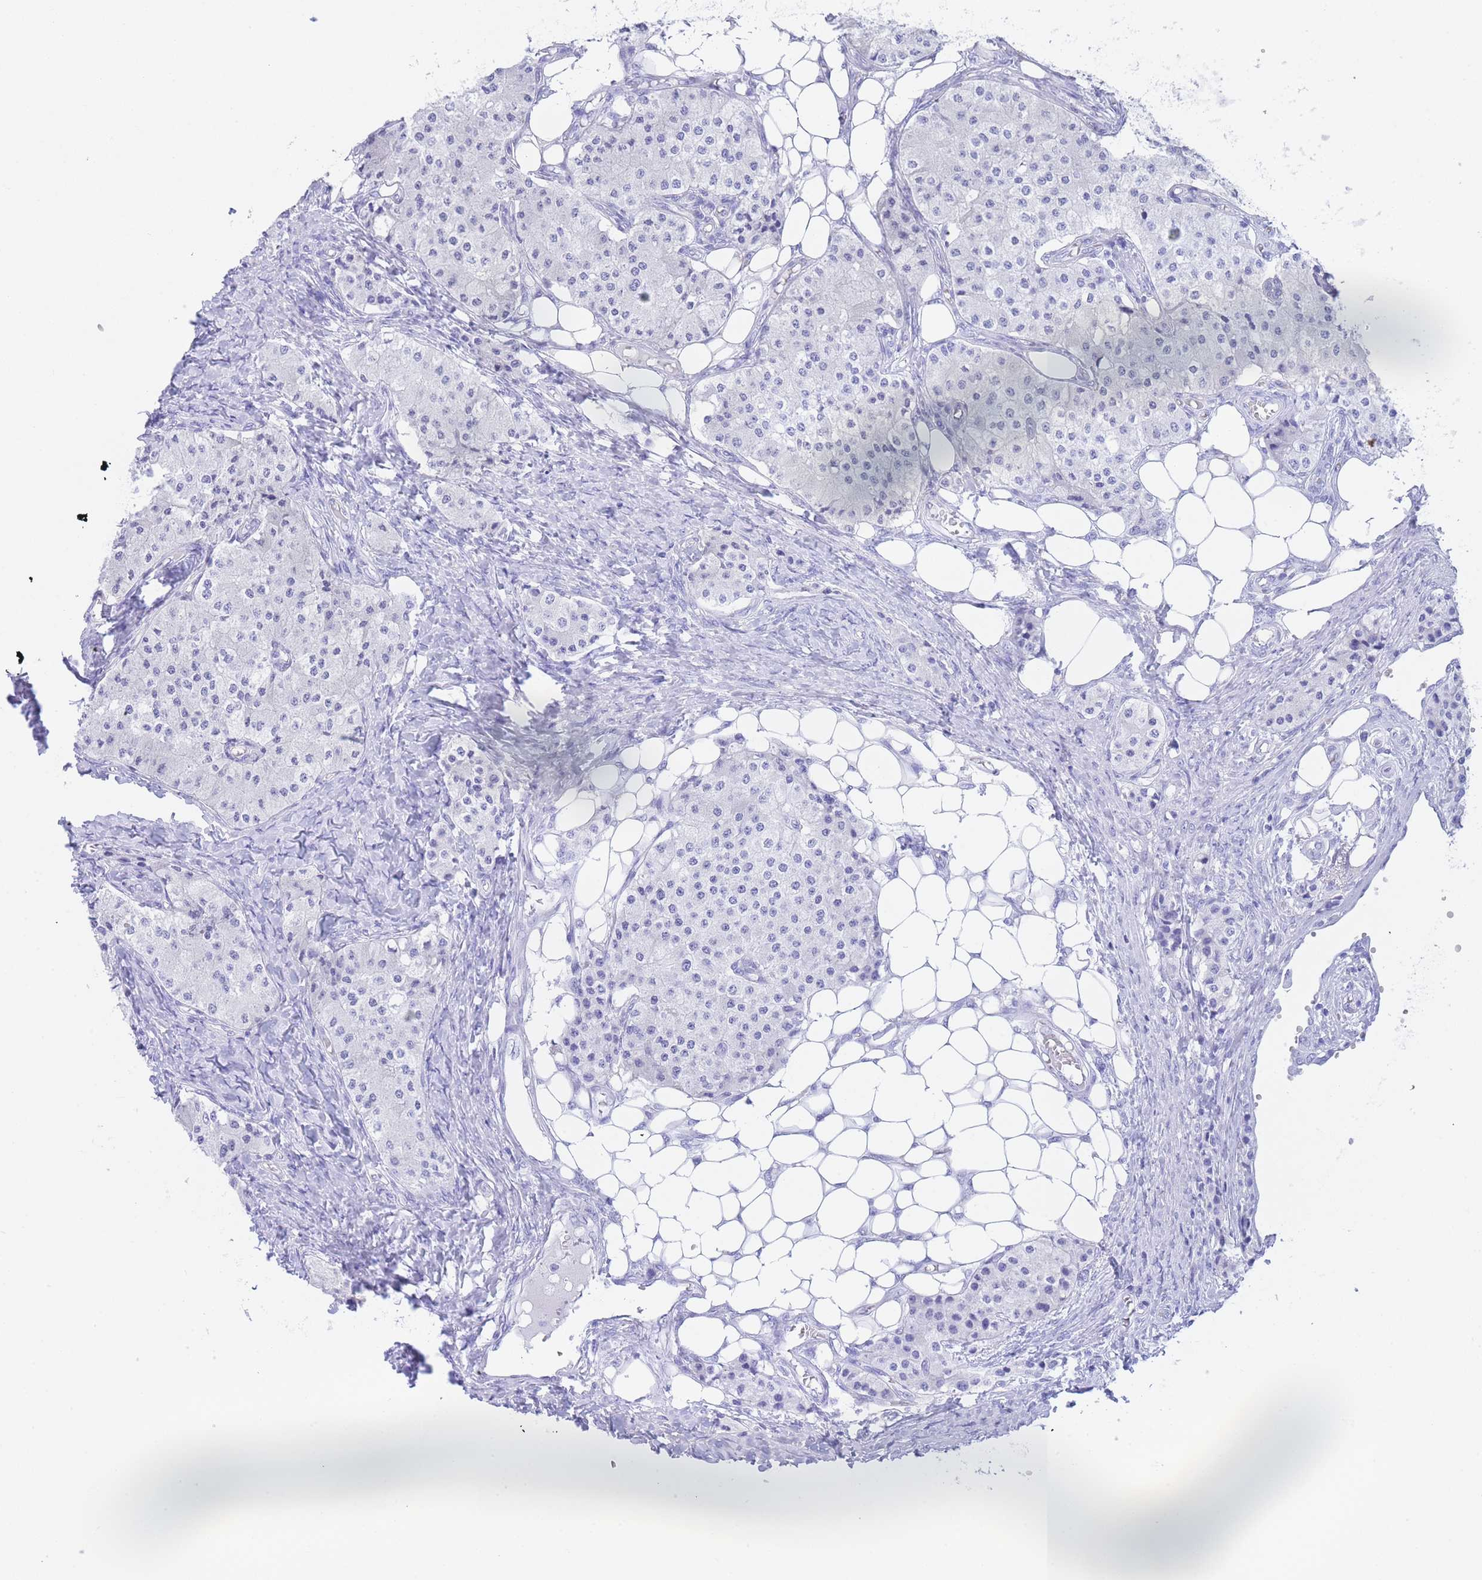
{"staining": {"intensity": "negative", "quantity": "none", "location": "none"}, "tissue": "carcinoid", "cell_type": "Tumor cells", "image_type": "cancer", "snomed": [{"axis": "morphology", "description": "Carcinoid, malignant, NOS"}, {"axis": "topography", "description": "Colon"}], "caption": "This photomicrograph is of carcinoid (malignant) stained with immunohistochemistry (IHC) to label a protein in brown with the nuclei are counter-stained blue. There is no positivity in tumor cells.", "gene": "SLCO1B3", "patient": {"sex": "female", "age": 52}}